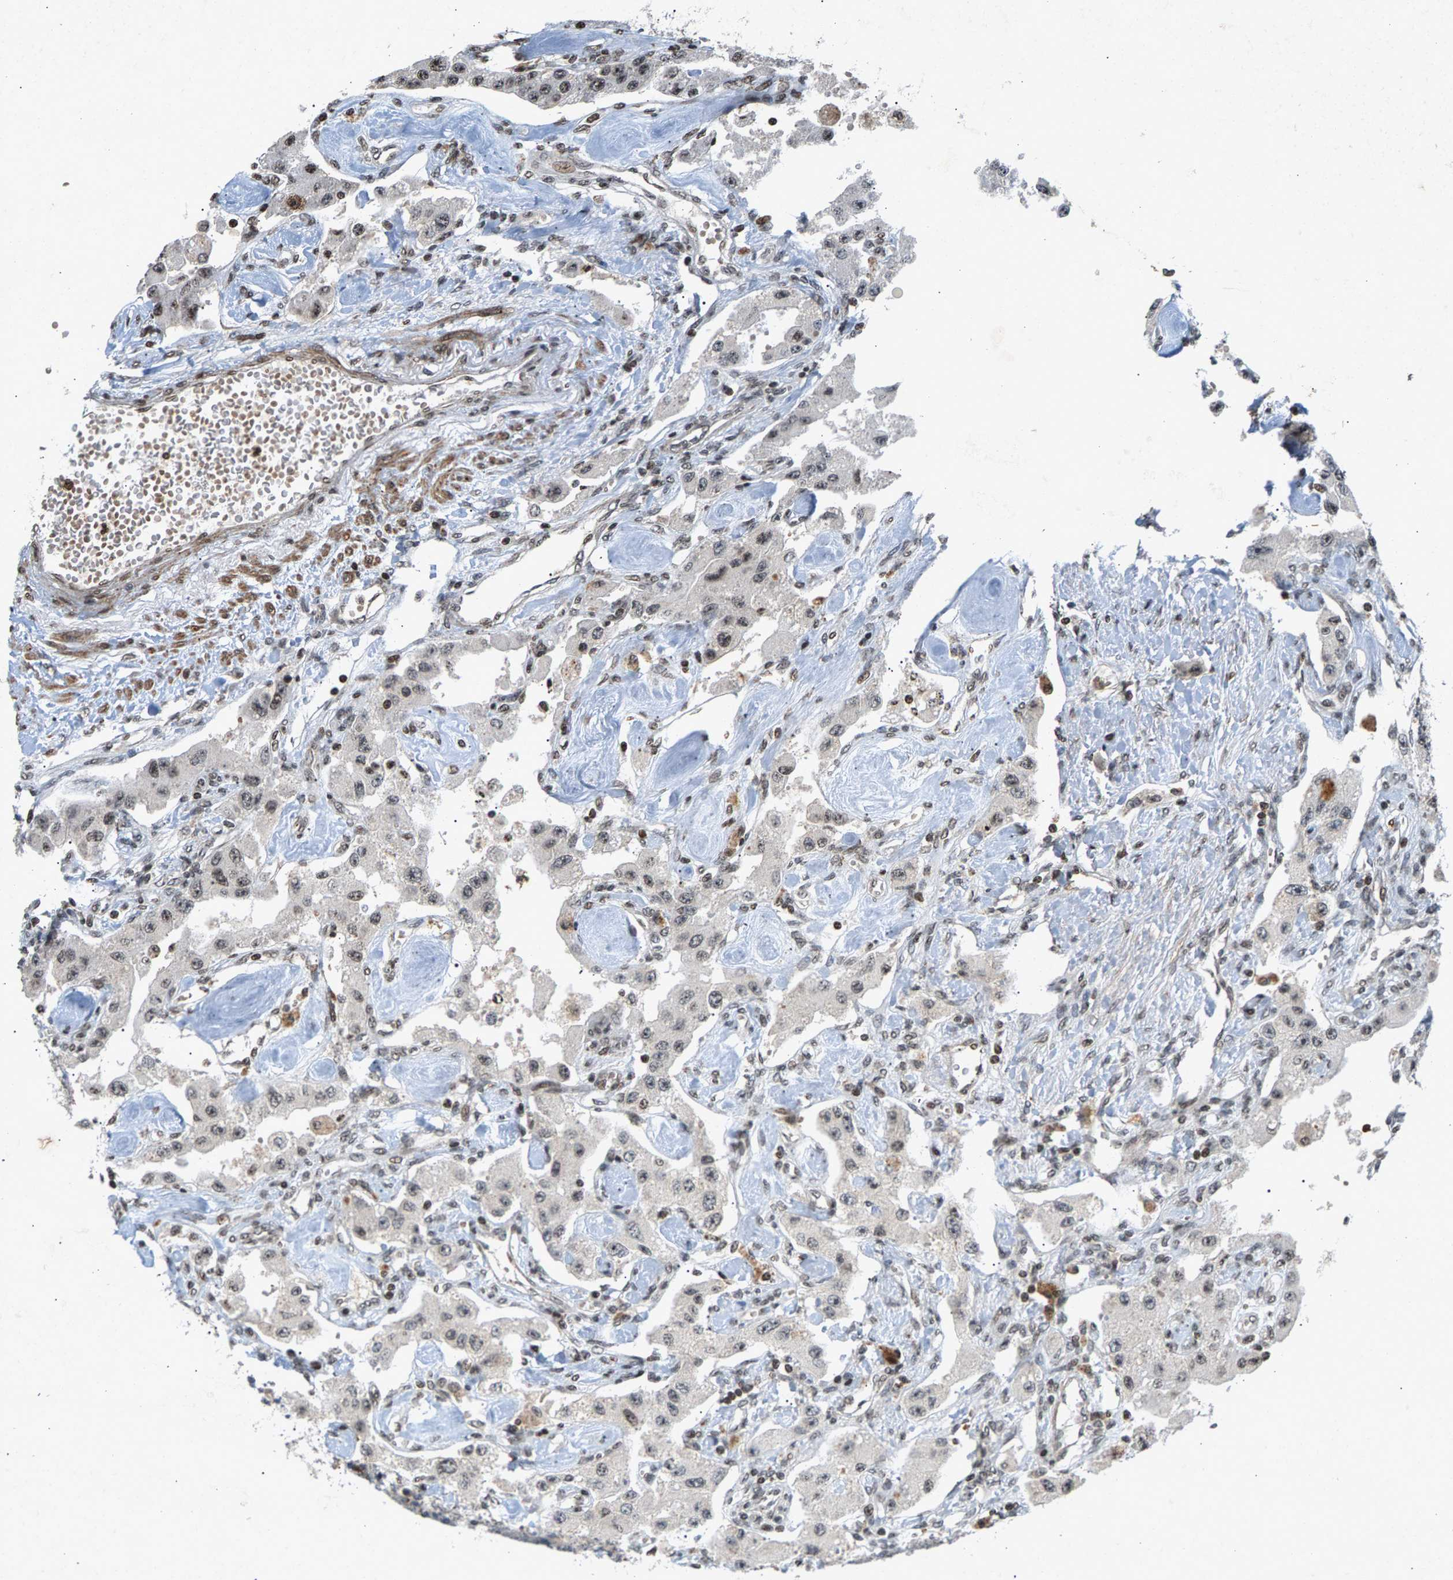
{"staining": {"intensity": "weak", "quantity": ">75%", "location": "nuclear"}, "tissue": "carcinoid", "cell_type": "Tumor cells", "image_type": "cancer", "snomed": [{"axis": "morphology", "description": "Carcinoid, malignant, NOS"}, {"axis": "topography", "description": "Pancreas"}], "caption": "The immunohistochemical stain shows weak nuclear expression in tumor cells of malignant carcinoid tissue.", "gene": "ZPR1", "patient": {"sex": "male", "age": 41}}